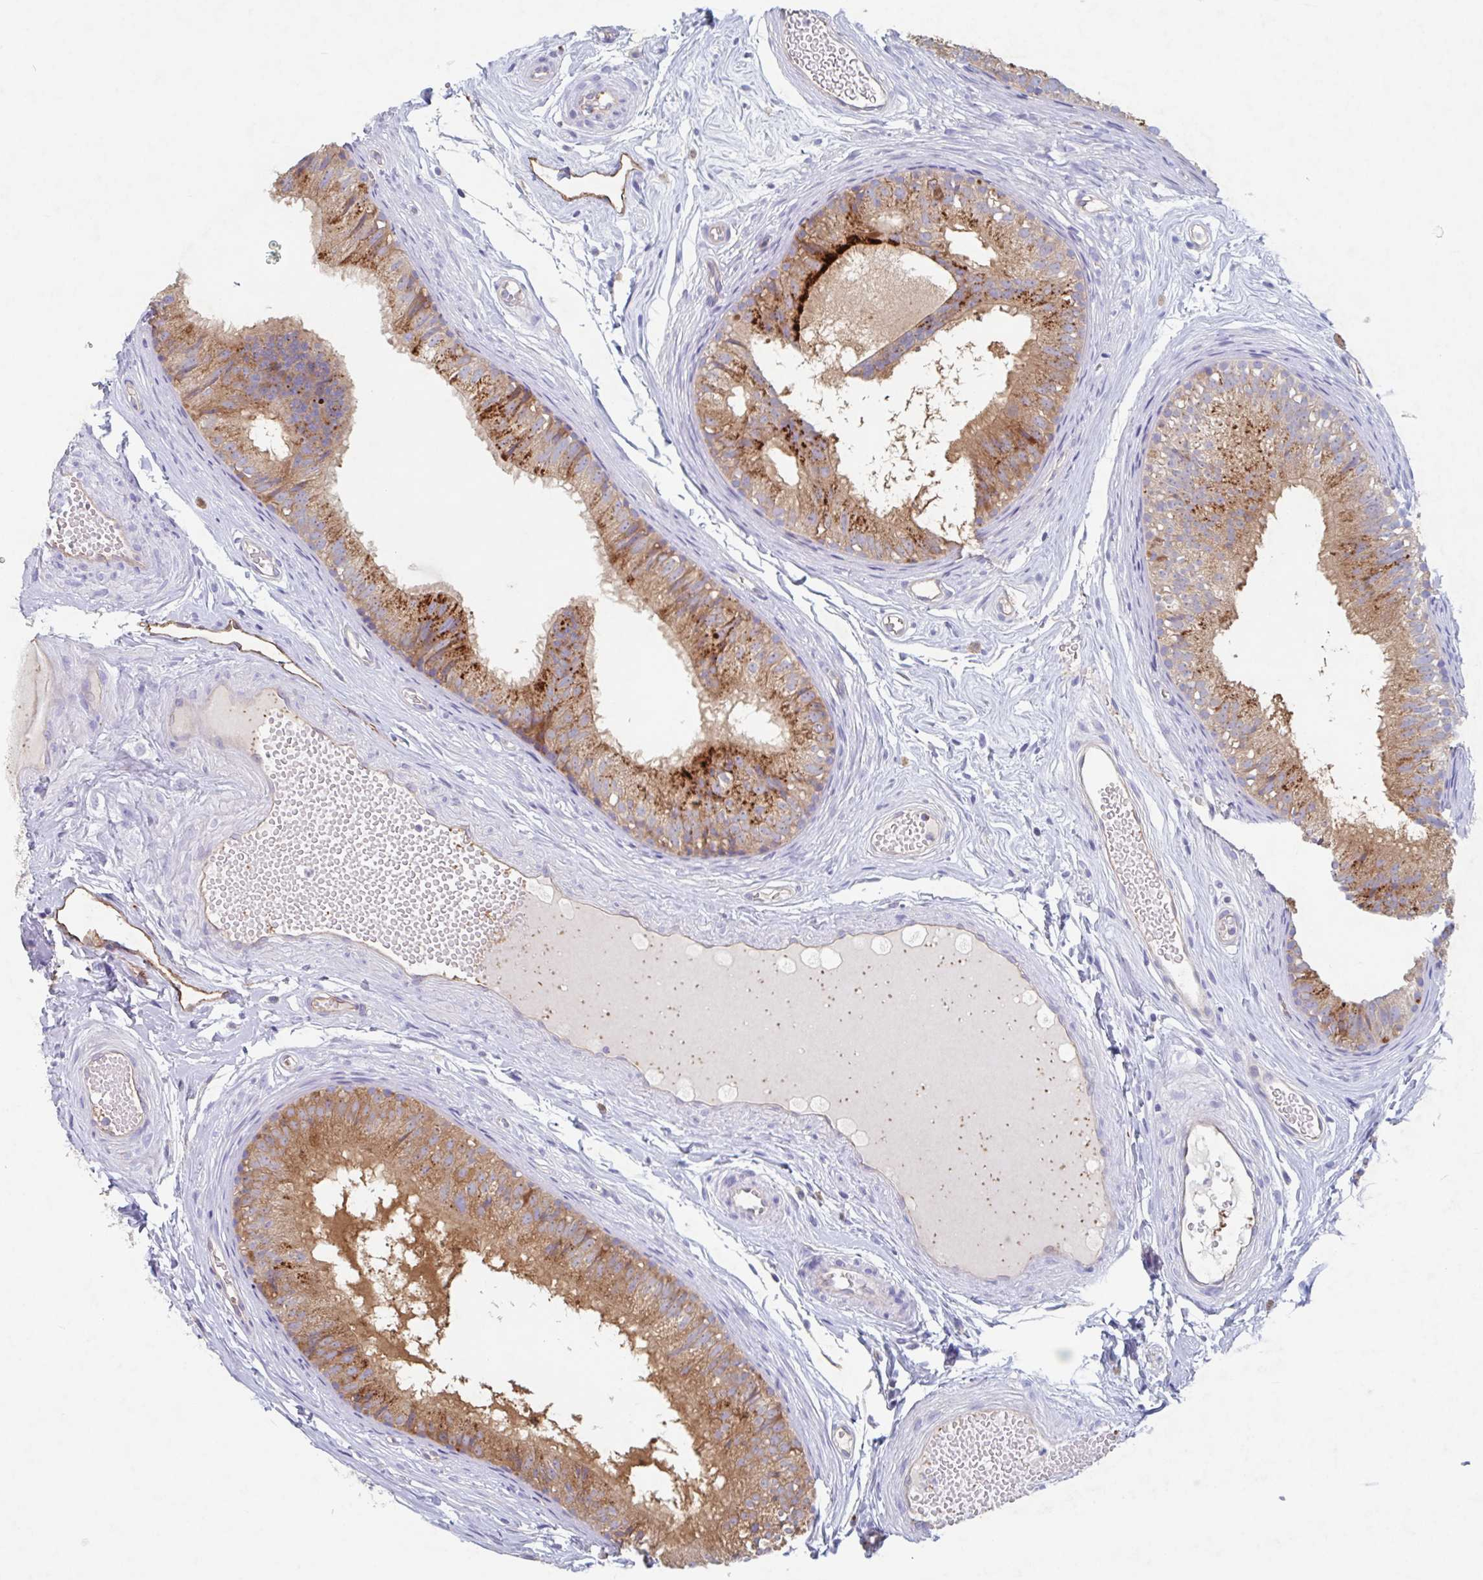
{"staining": {"intensity": "strong", "quantity": ">75%", "location": "cytoplasmic/membranous"}, "tissue": "epididymis", "cell_type": "Glandular cells", "image_type": "normal", "snomed": [{"axis": "morphology", "description": "Normal tissue, NOS"}, {"axis": "morphology", "description": "Seminoma, NOS"}, {"axis": "topography", "description": "Testis"}, {"axis": "topography", "description": "Epididymis"}], "caption": "IHC (DAB (3,3'-diaminobenzidine)) staining of unremarkable epididymis reveals strong cytoplasmic/membranous protein positivity in approximately >75% of glandular cells.", "gene": "MANBA", "patient": {"sex": "male", "age": 34}}